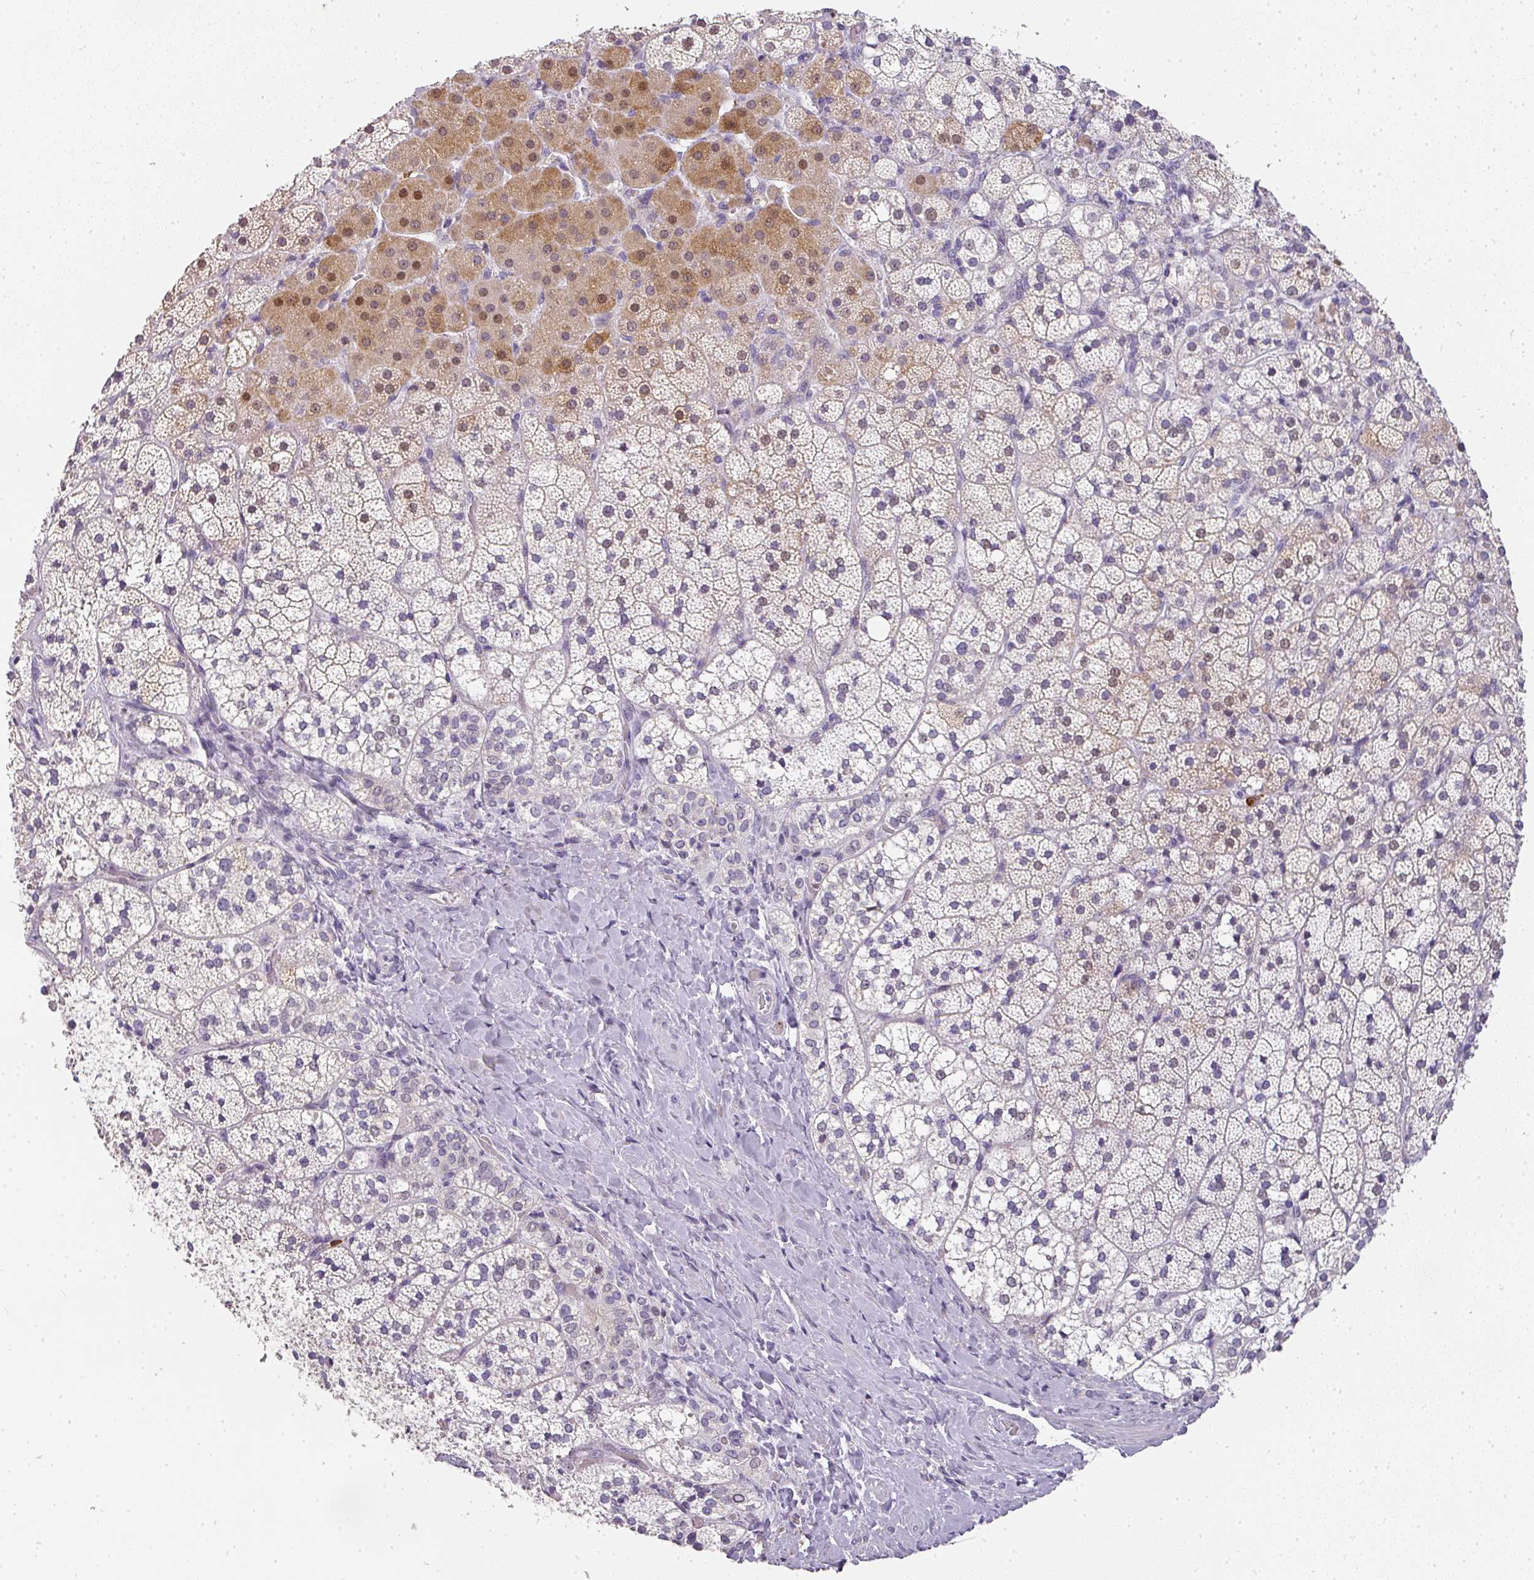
{"staining": {"intensity": "moderate", "quantity": "<25%", "location": "cytoplasmic/membranous,nuclear"}, "tissue": "adrenal gland", "cell_type": "Glandular cells", "image_type": "normal", "snomed": [{"axis": "morphology", "description": "Normal tissue, NOS"}, {"axis": "topography", "description": "Adrenal gland"}], "caption": "Immunohistochemical staining of unremarkable adrenal gland shows <25% levels of moderate cytoplasmic/membranous,nuclear protein positivity in approximately <25% of glandular cells. (IHC, brightfield microscopy, high magnification).", "gene": "CAMP", "patient": {"sex": "male", "age": 53}}